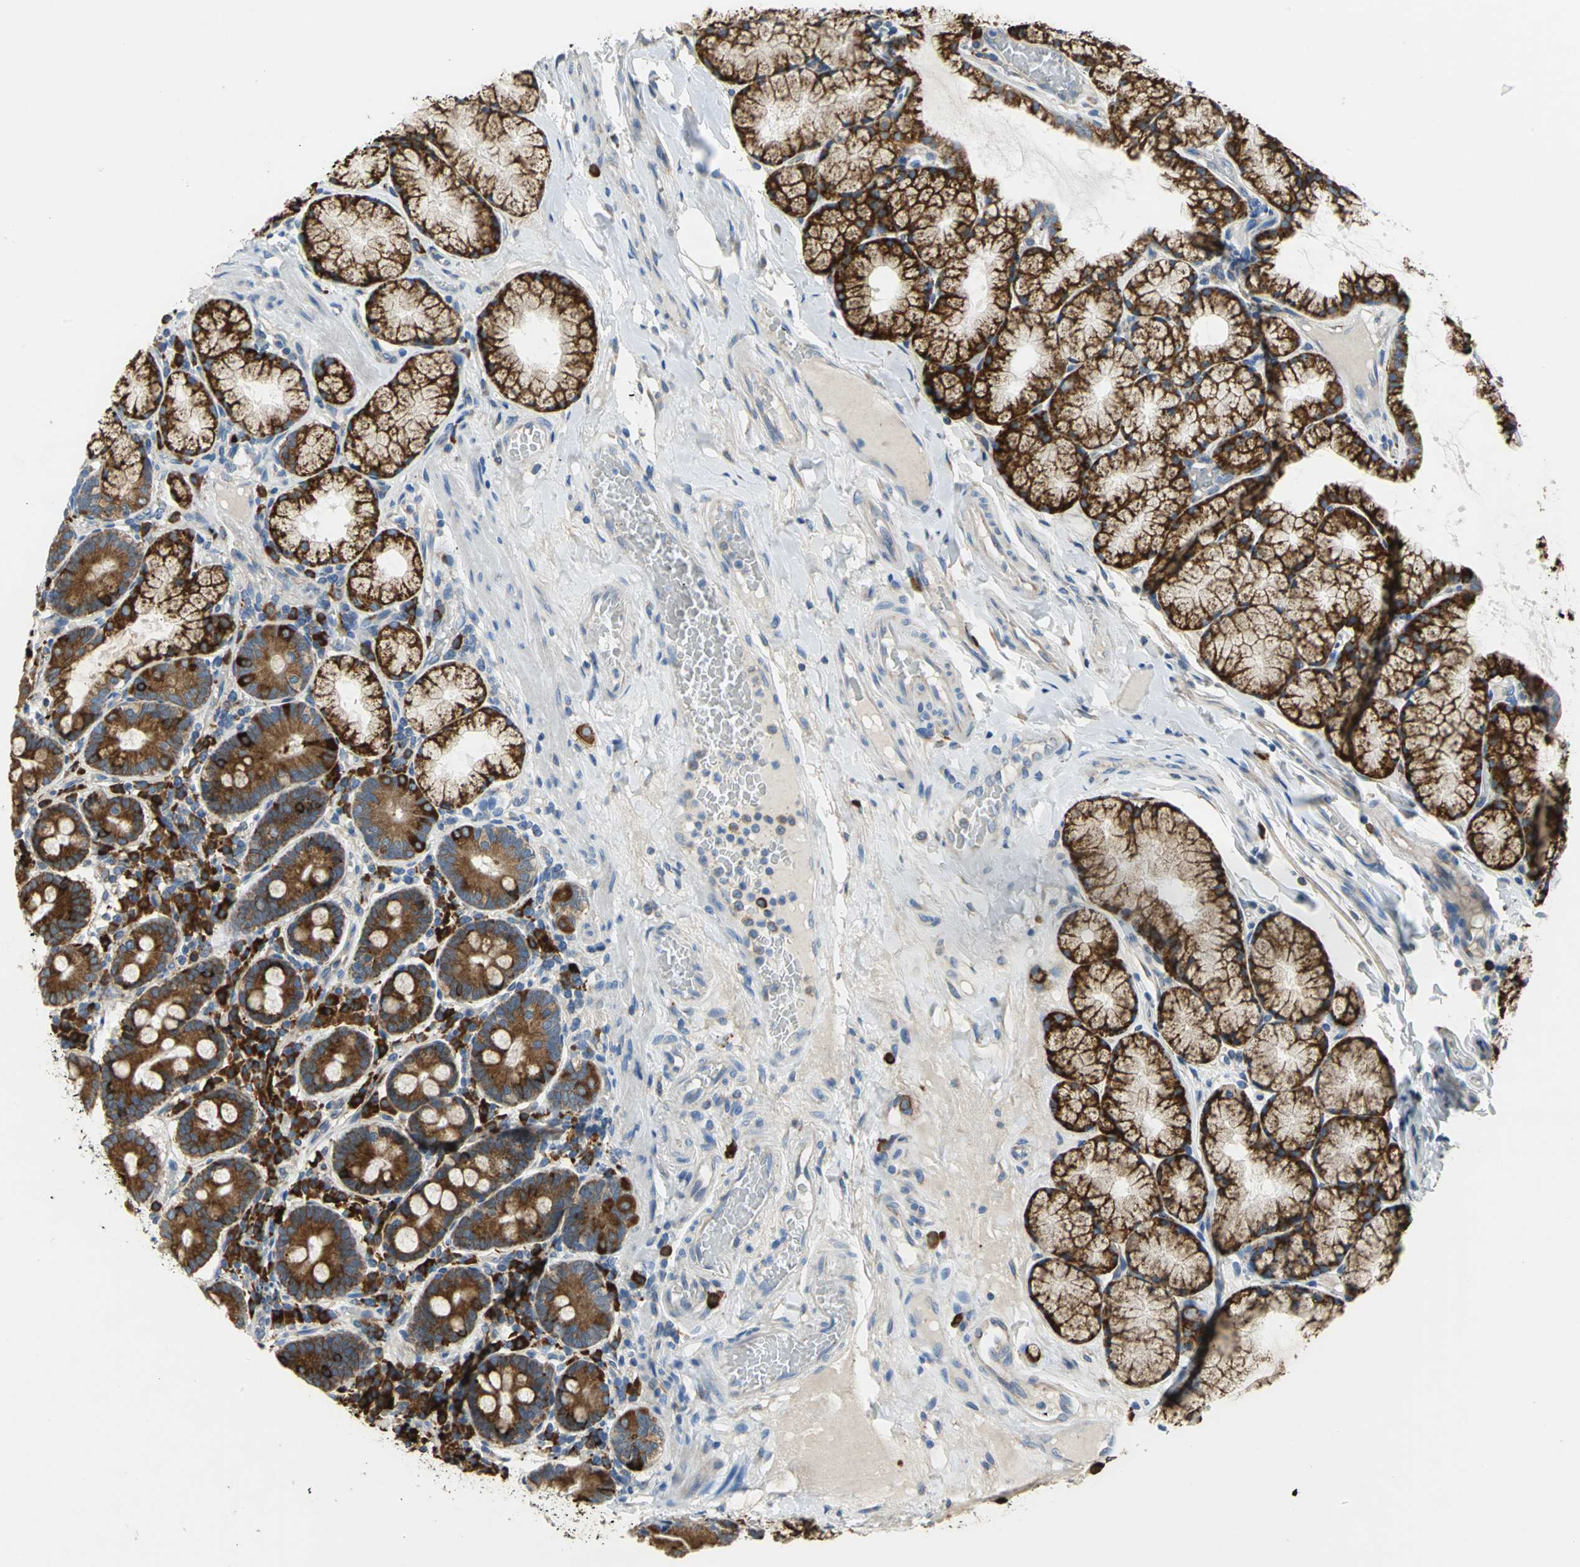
{"staining": {"intensity": "strong", "quantity": ">75%", "location": "cytoplasmic/membranous"}, "tissue": "duodenum", "cell_type": "Glandular cells", "image_type": "normal", "snomed": [{"axis": "morphology", "description": "Normal tissue, NOS"}, {"axis": "topography", "description": "Duodenum"}], "caption": "Glandular cells demonstrate high levels of strong cytoplasmic/membranous staining in approximately >75% of cells in unremarkable duodenum.", "gene": "TULP4", "patient": {"sex": "male", "age": 50}}